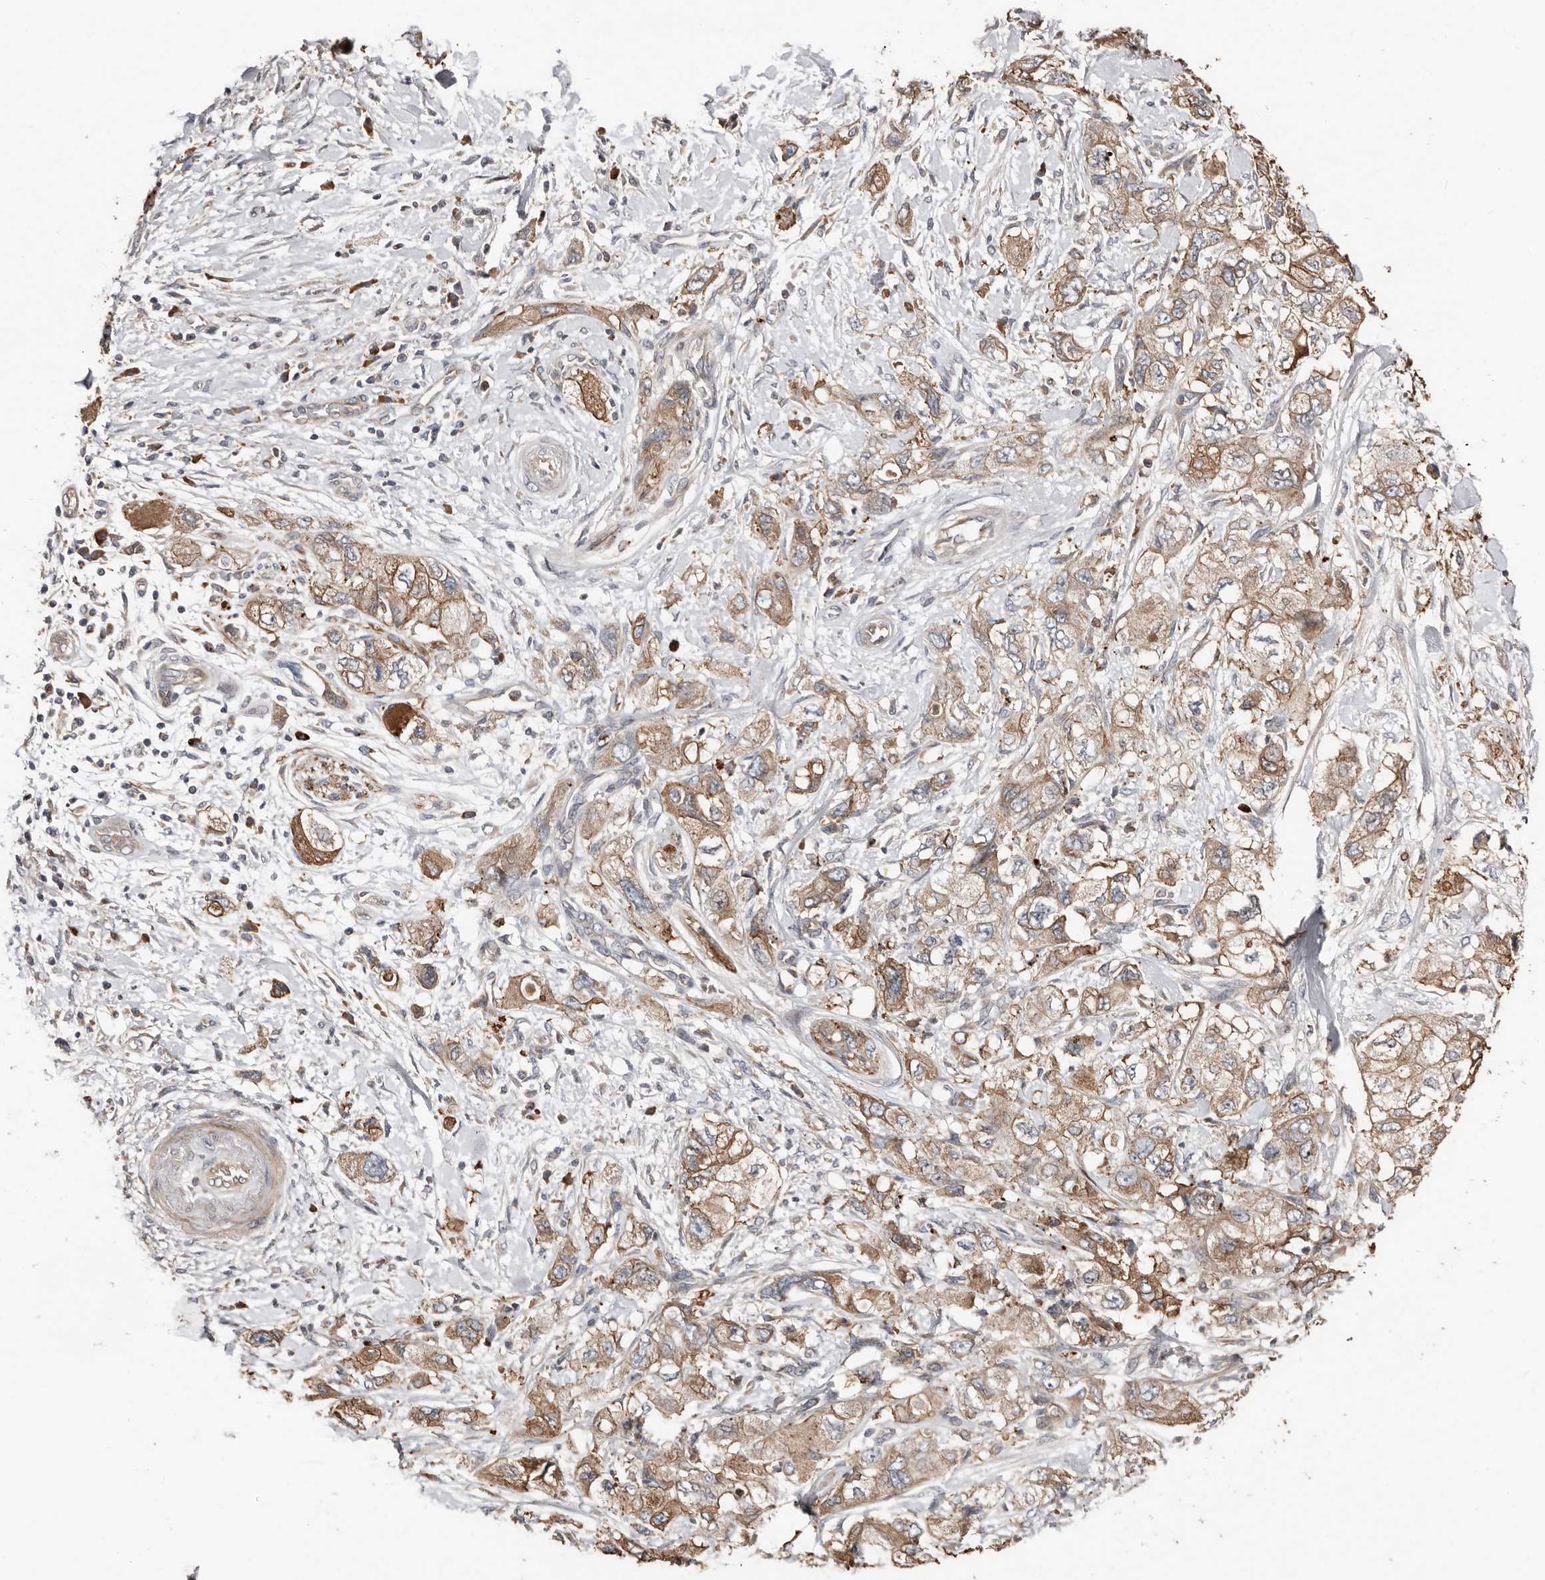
{"staining": {"intensity": "moderate", "quantity": ">75%", "location": "cytoplasmic/membranous"}, "tissue": "pancreatic cancer", "cell_type": "Tumor cells", "image_type": "cancer", "snomed": [{"axis": "morphology", "description": "Adenocarcinoma, NOS"}, {"axis": "topography", "description": "Pancreas"}], "caption": "Brown immunohistochemical staining in pancreatic cancer reveals moderate cytoplasmic/membranous positivity in approximately >75% of tumor cells. (Stains: DAB (3,3'-diaminobenzidine) in brown, nuclei in blue, Microscopy: brightfield microscopy at high magnification).", "gene": "SMYD4", "patient": {"sex": "female", "age": 73}}